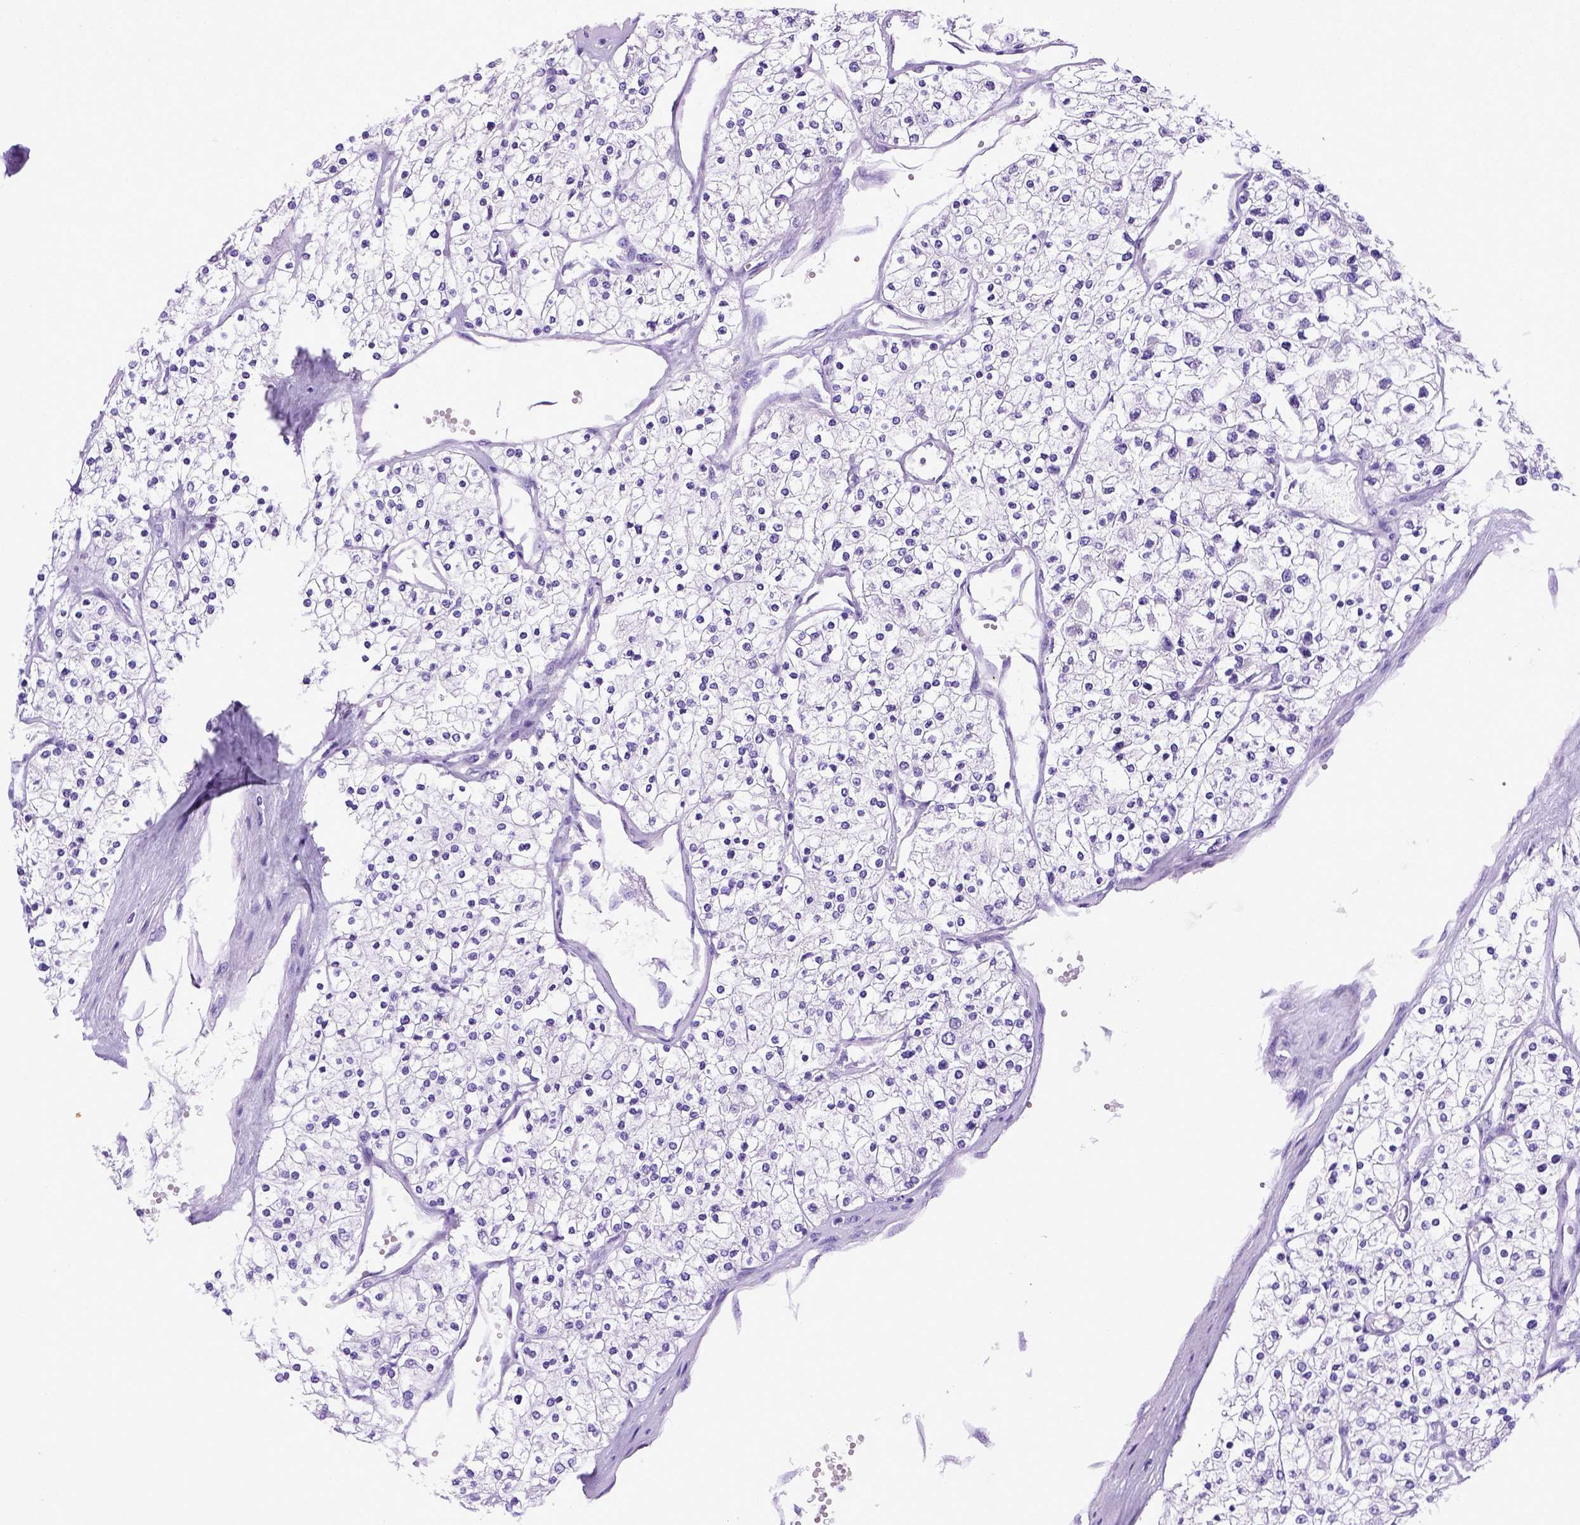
{"staining": {"intensity": "negative", "quantity": "none", "location": "none"}, "tissue": "renal cancer", "cell_type": "Tumor cells", "image_type": "cancer", "snomed": [{"axis": "morphology", "description": "Adenocarcinoma, NOS"}, {"axis": "topography", "description": "Kidney"}], "caption": "This is a image of IHC staining of renal cancer, which shows no expression in tumor cells.", "gene": "ITIH4", "patient": {"sex": "male", "age": 80}}